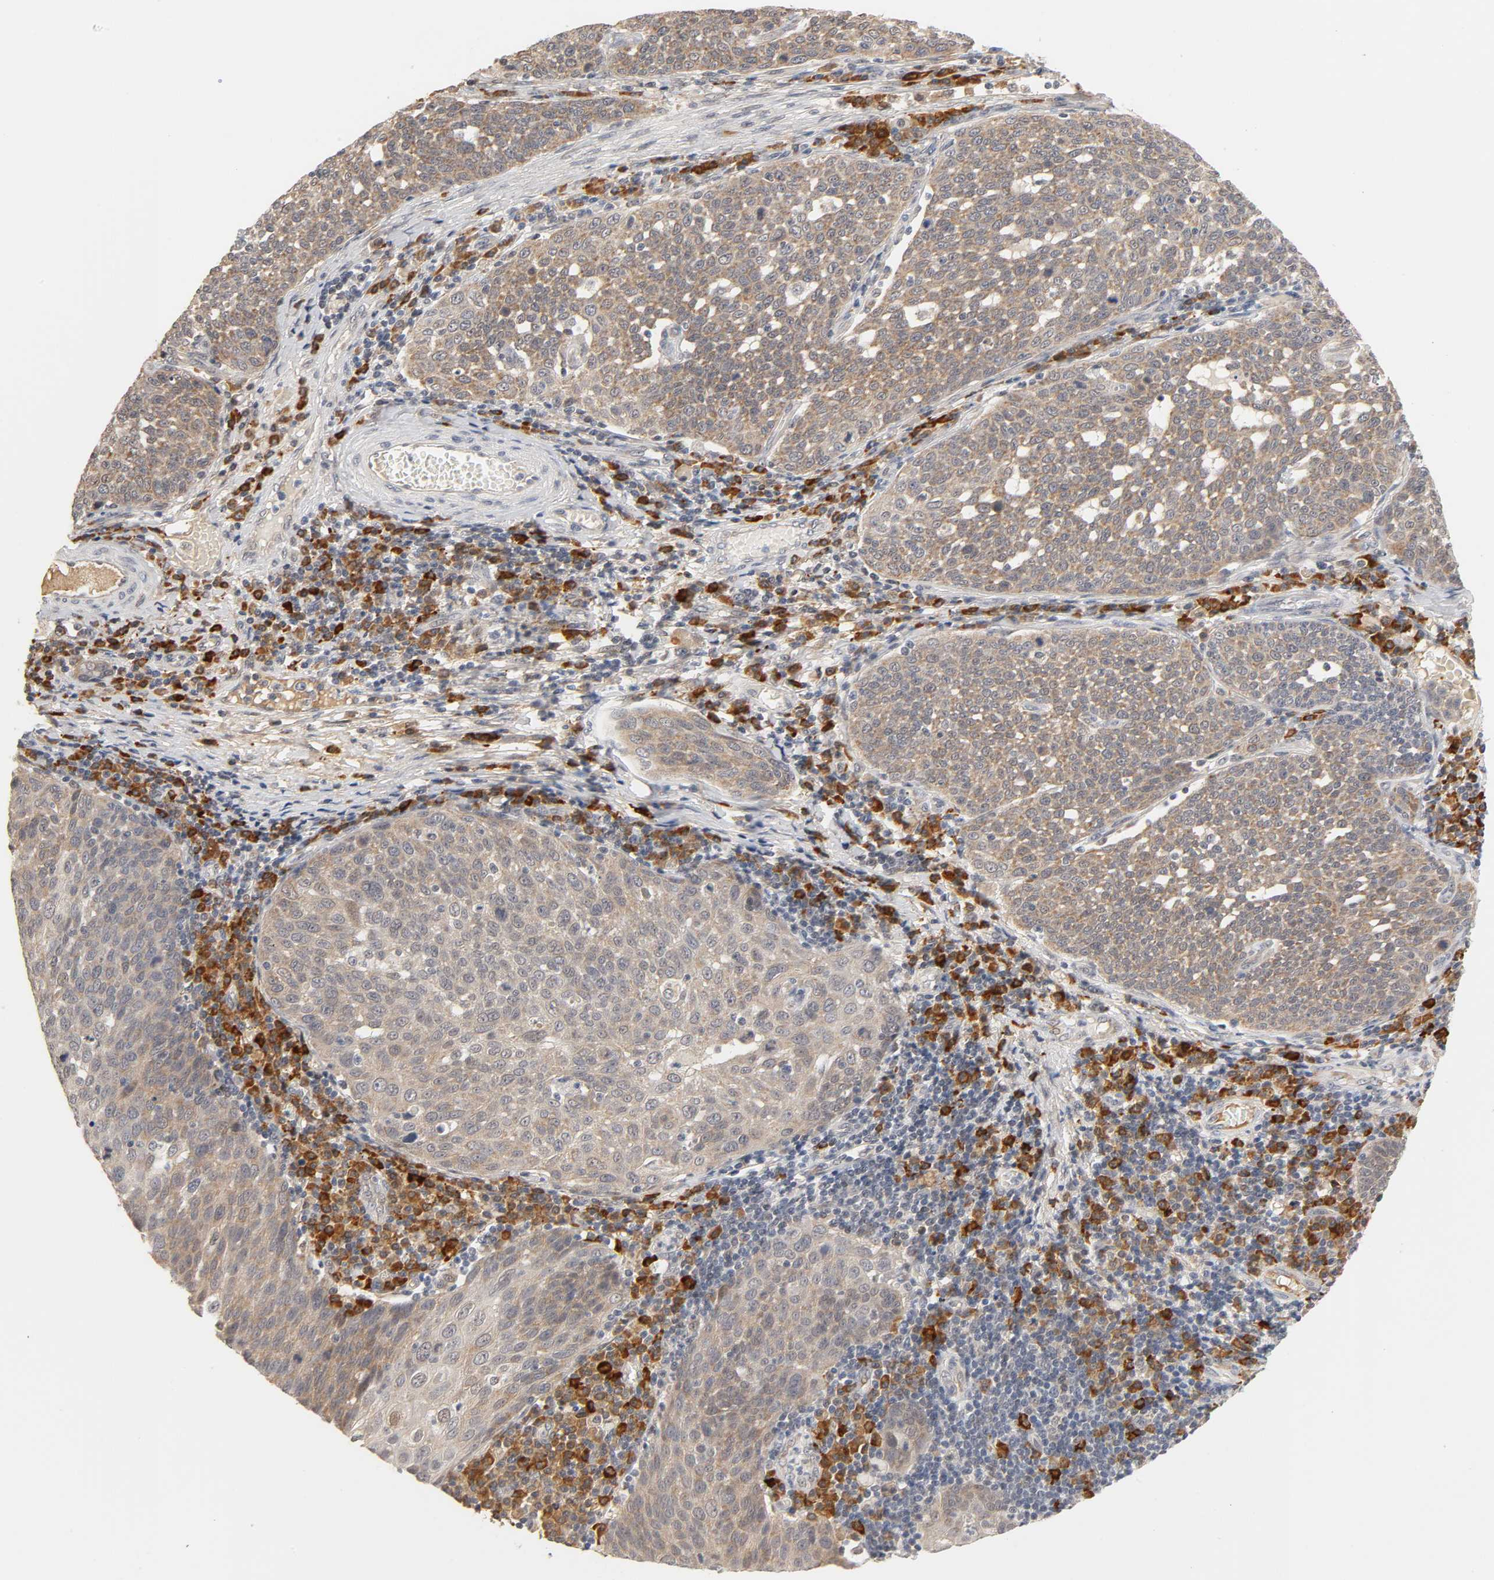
{"staining": {"intensity": "moderate", "quantity": ">75%", "location": "cytoplasmic/membranous"}, "tissue": "cervical cancer", "cell_type": "Tumor cells", "image_type": "cancer", "snomed": [{"axis": "morphology", "description": "Squamous cell carcinoma, NOS"}, {"axis": "topography", "description": "Cervix"}], "caption": "Tumor cells exhibit medium levels of moderate cytoplasmic/membranous expression in approximately >75% of cells in squamous cell carcinoma (cervical).", "gene": "GSTZ1", "patient": {"sex": "female", "age": 34}}